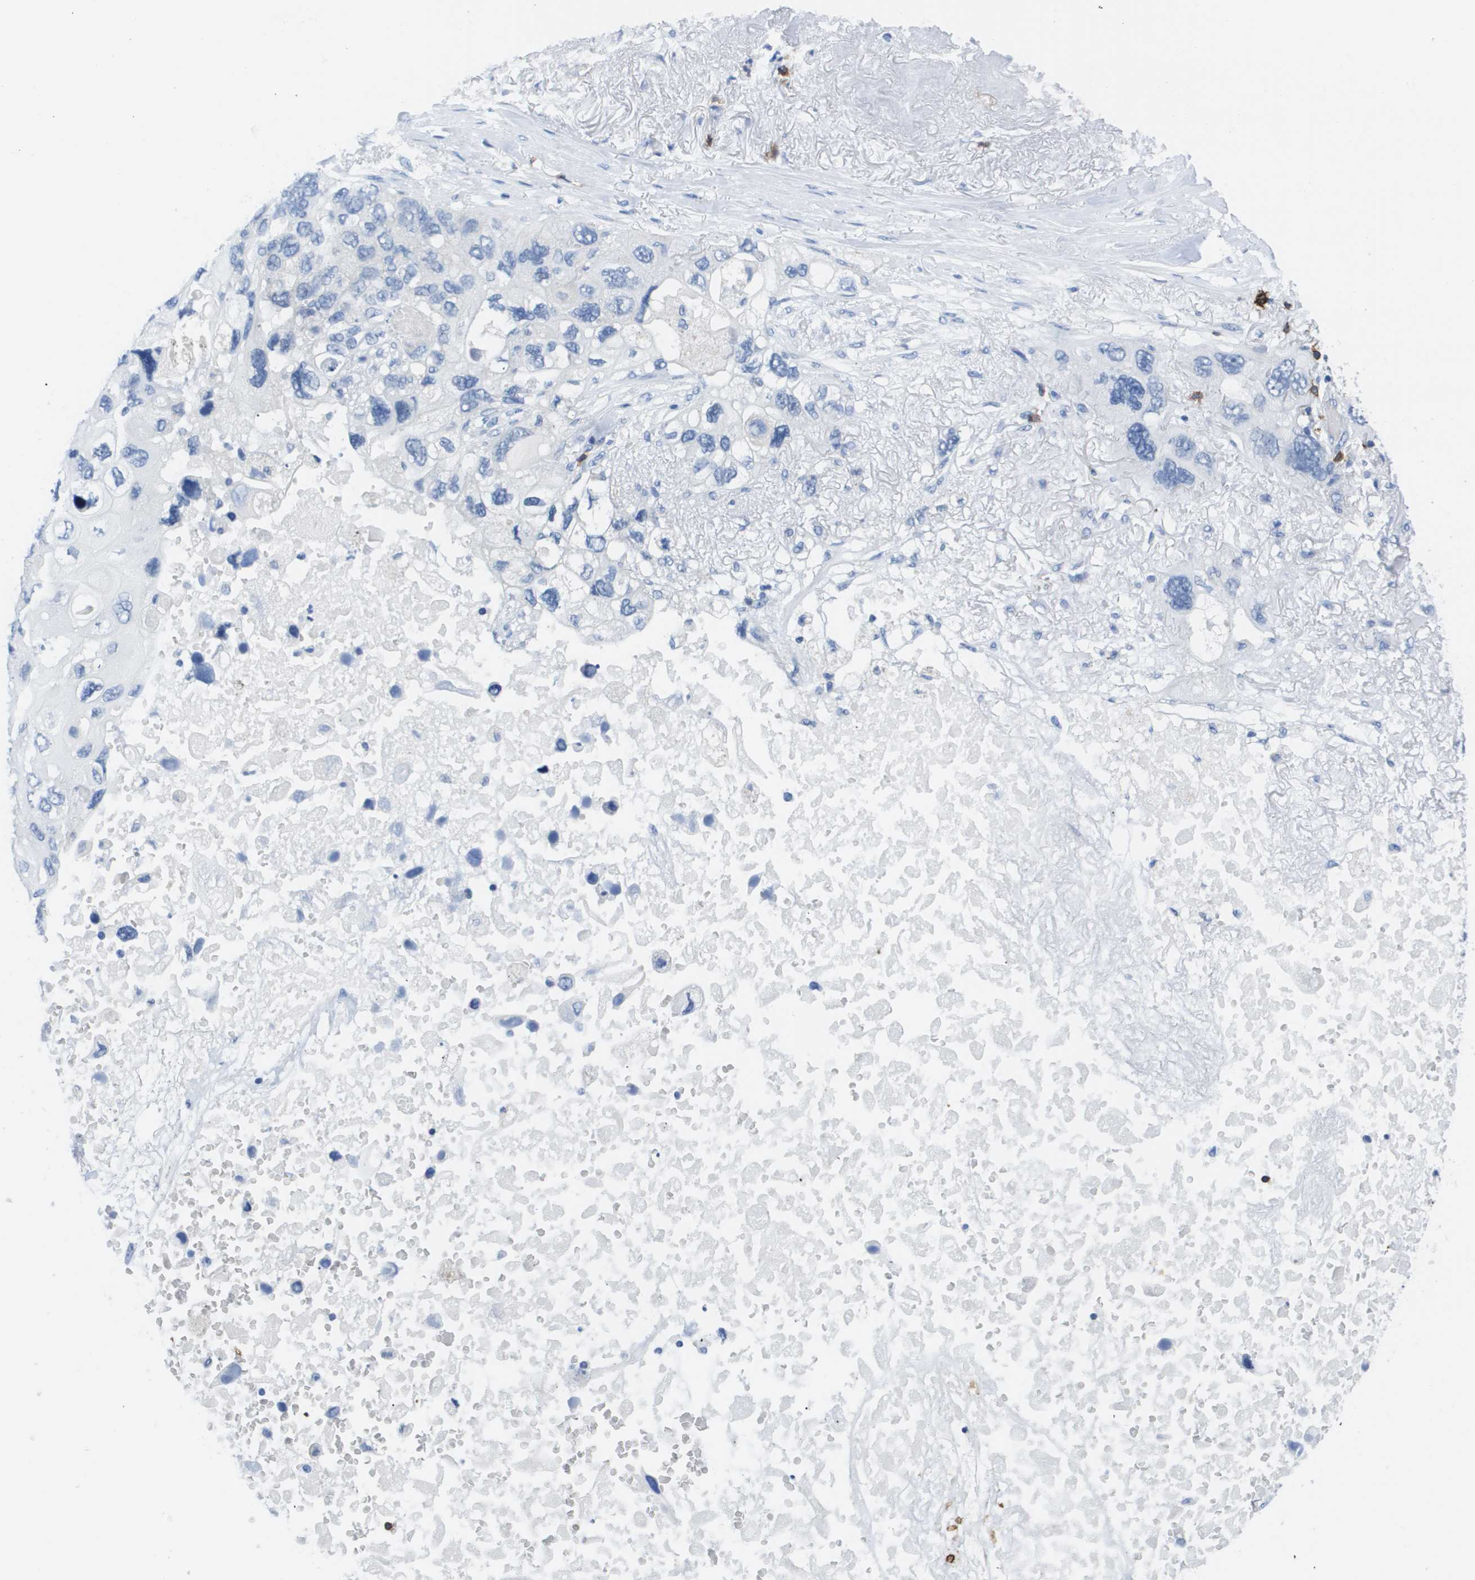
{"staining": {"intensity": "negative", "quantity": "none", "location": "none"}, "tissue": "lung cancer", "cell_type": "Tumor cells", "image_type": "cancer", "snomed": [{"axis": "morphology", "description": "Squamous cell carcinoma, NOS"}, {"axis": "topography", "description": "Lung"}], "caption": "The photomicrograph exhibits no significant expression in tumor cells of lung cancer (squamous cell carcinoma).", "gene": "MS4A1", "patient": {"sex": "female", "age": 73}}